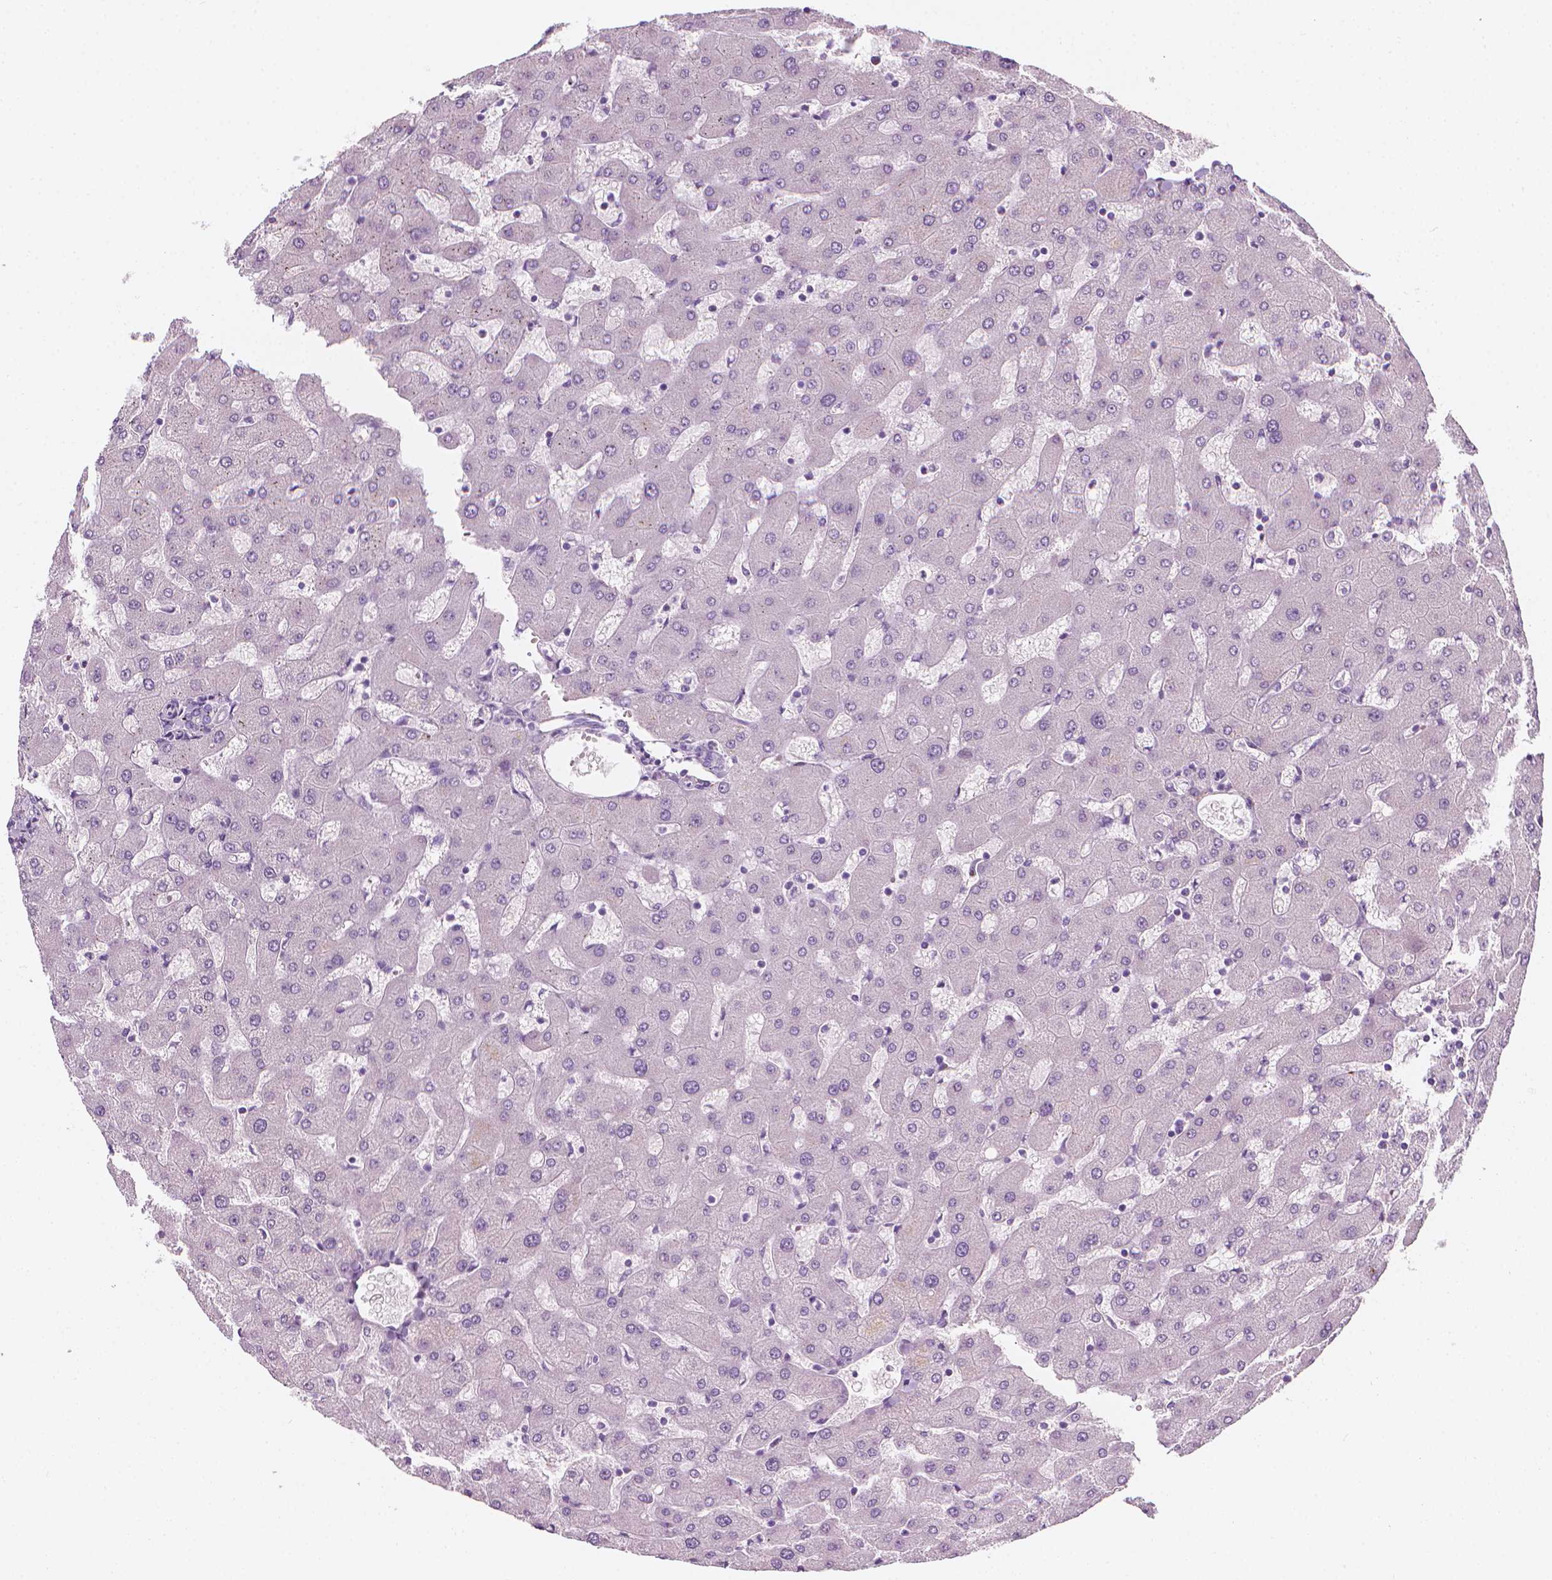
{"staining": {"intensity": "negative", "quantity": "none", "location": "none"}, "tissue": "liver", "cell_type": "Cholangiocytes", "image_type": "normal", "snomed": [{"axis": "morphology", "description": "Normal tissue, NOS"}, {"axis": "topography", "description": "Liver"}], "caption": "Immunohistochemistry image of benign liver: liver stained with DAB exhibits no significant protein expression in cholangiocytes.", "gene": "SCG3", "patient": {"sex": "female", "age": 63}}